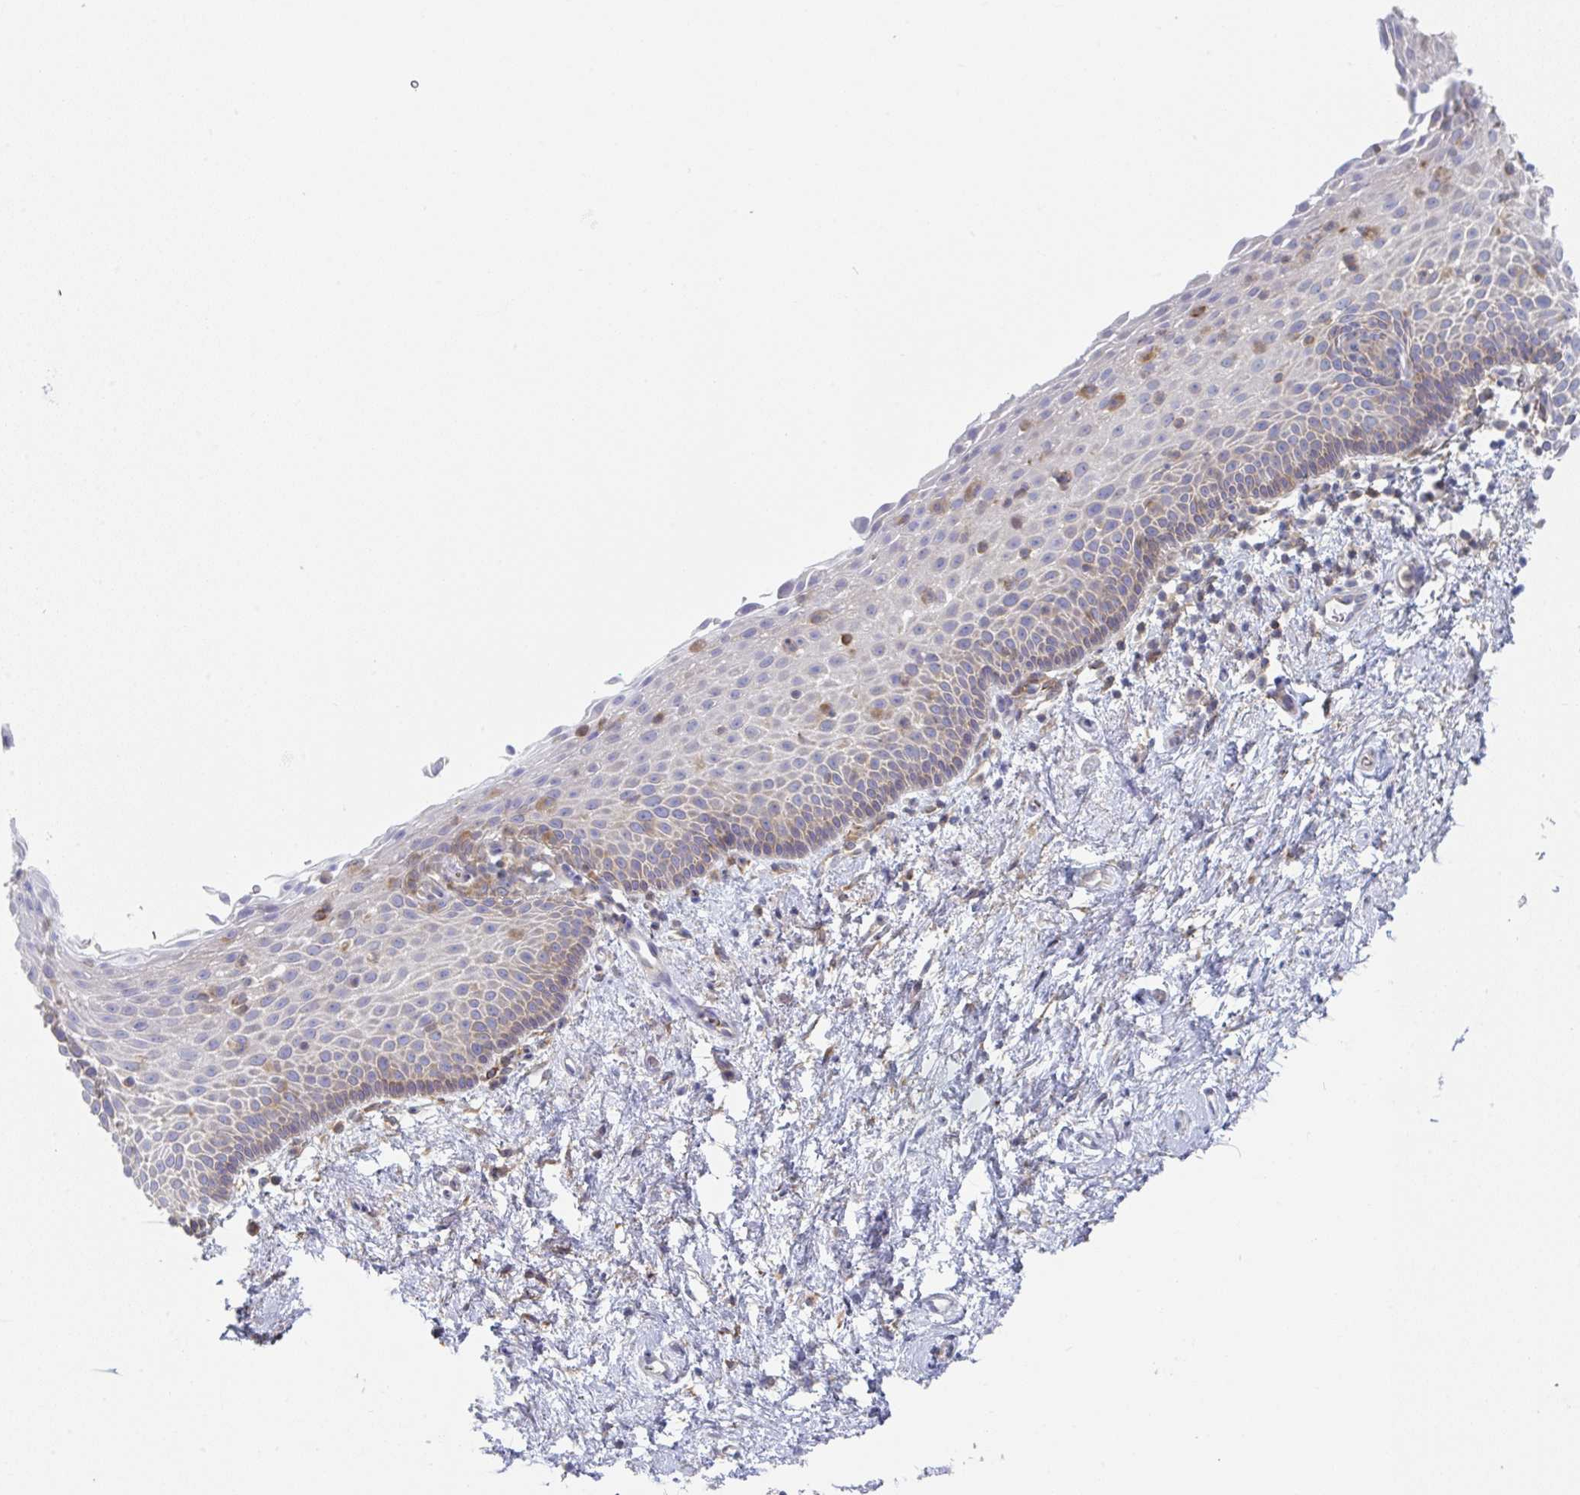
{"staining": {"intensity": "moderate", "quantity": "<25%", "location": "cytoplasmic/membranous"}, "tissue": "vagina", "cell_type": "Squamous epithelial cells", "image_type": "normal", "snomed": [{"axis": "morphology", "description": "Normal tissue, NOS"}, {"axis": "topography", "description": "Vagina"}], "caption": "Immunohistochemistry (IHC) of unremarkable vagina displays low levels of moderate cytoplasmic/membranous expression in approximately <25% of squamous epithelial cells.", "gene": "AMPD2", "patient": {"sex": "female", "age": 61}}